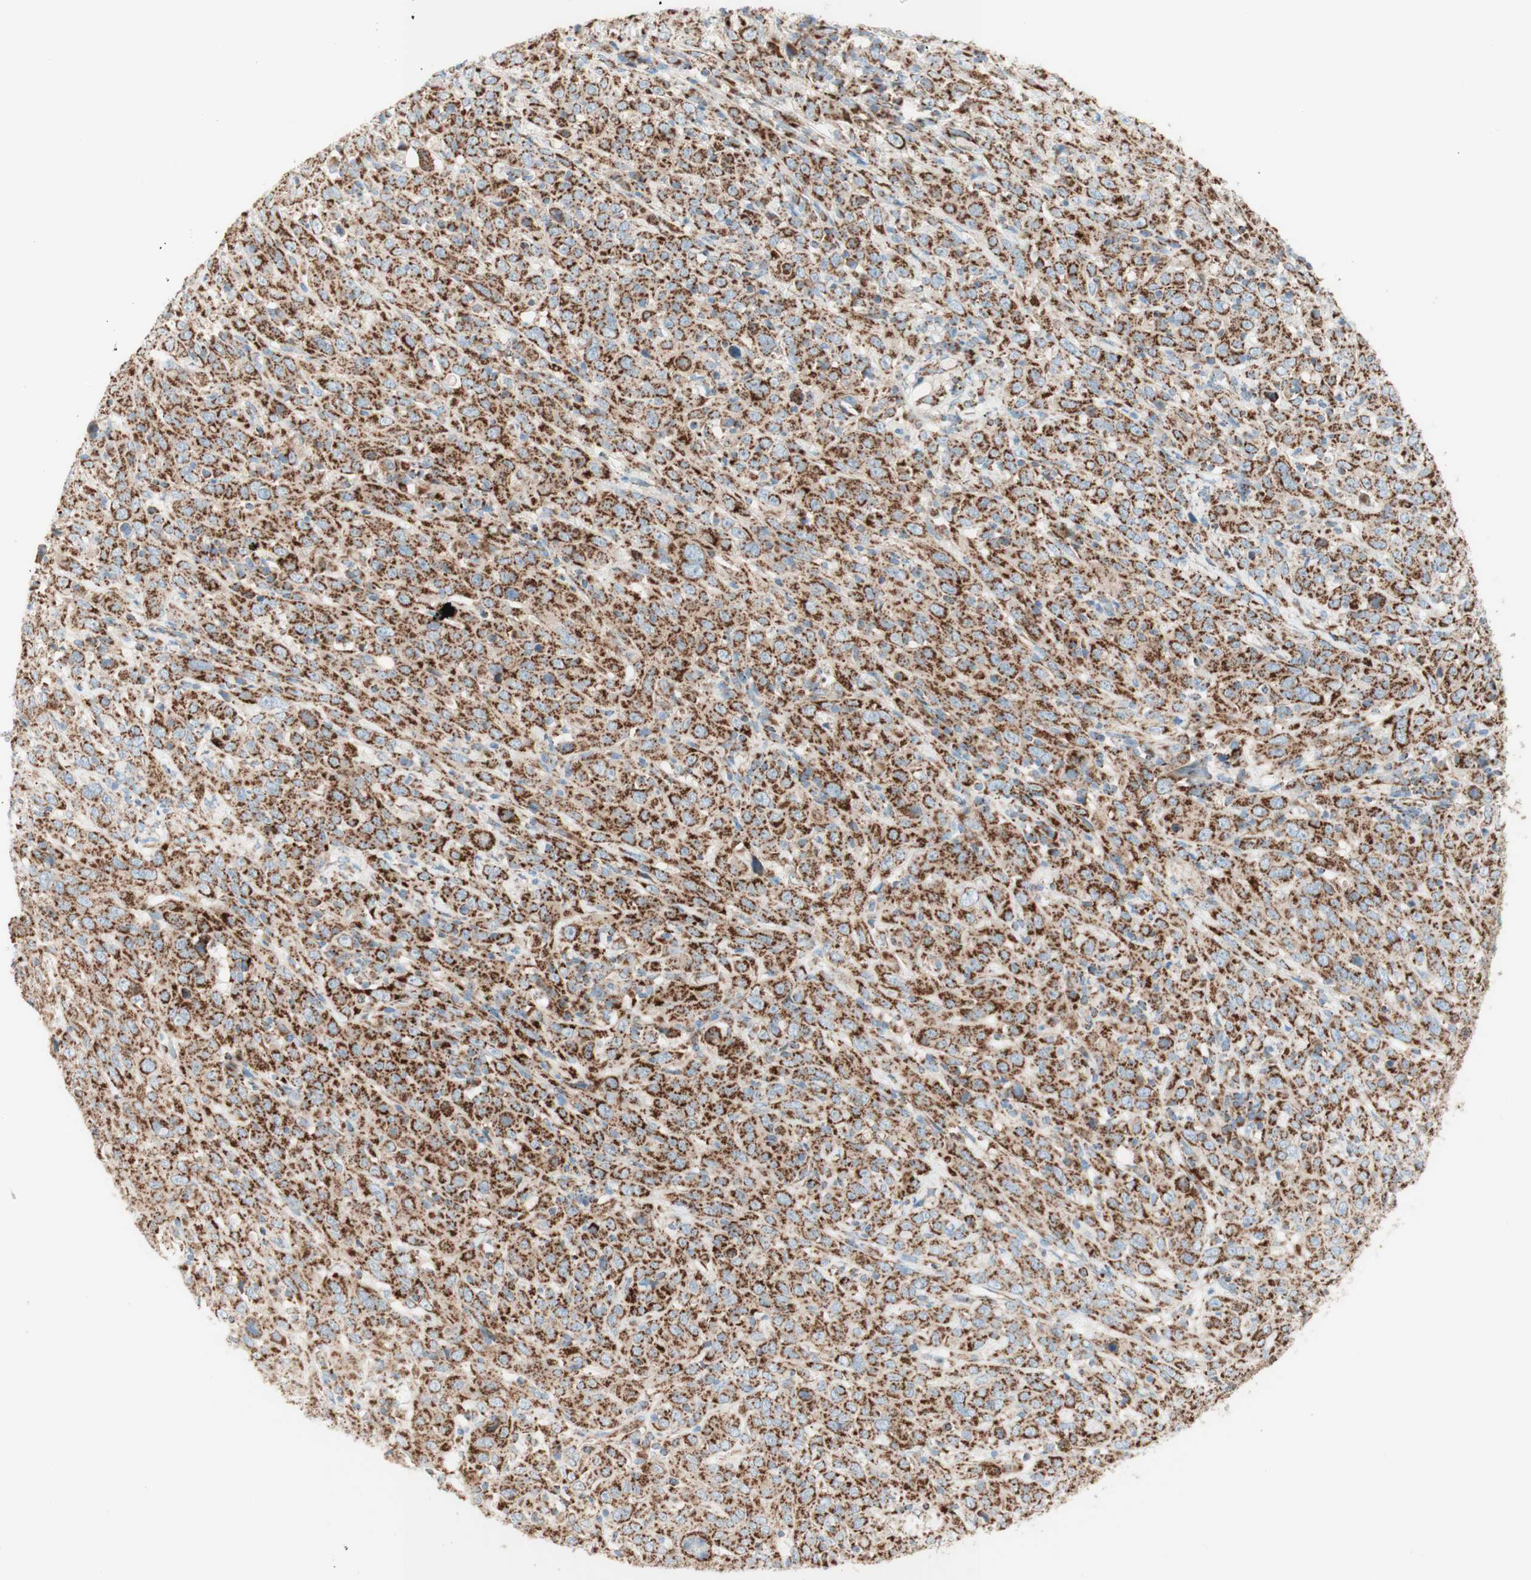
{"staining": {"intensity": "strong", "quantity": ">75%", "location": "cytoplasmic/membranous"}, "tissue": "cervical cancer", "cell_type": "Tumor cells", "image_type": "cancer", "snomed": [{"axis": "morphology", "description": "Squamous cell carcinoma, NOS"}, {"axis": "topography", "description": "Cervix"}], "caption": "This is an image of IHC staining of cervical cancer, which shows strong staining in the cytoplasmic/membranous of tumor cells.", "gene": "TOMM20", "patient": {"sex": "female", "age": 46}}